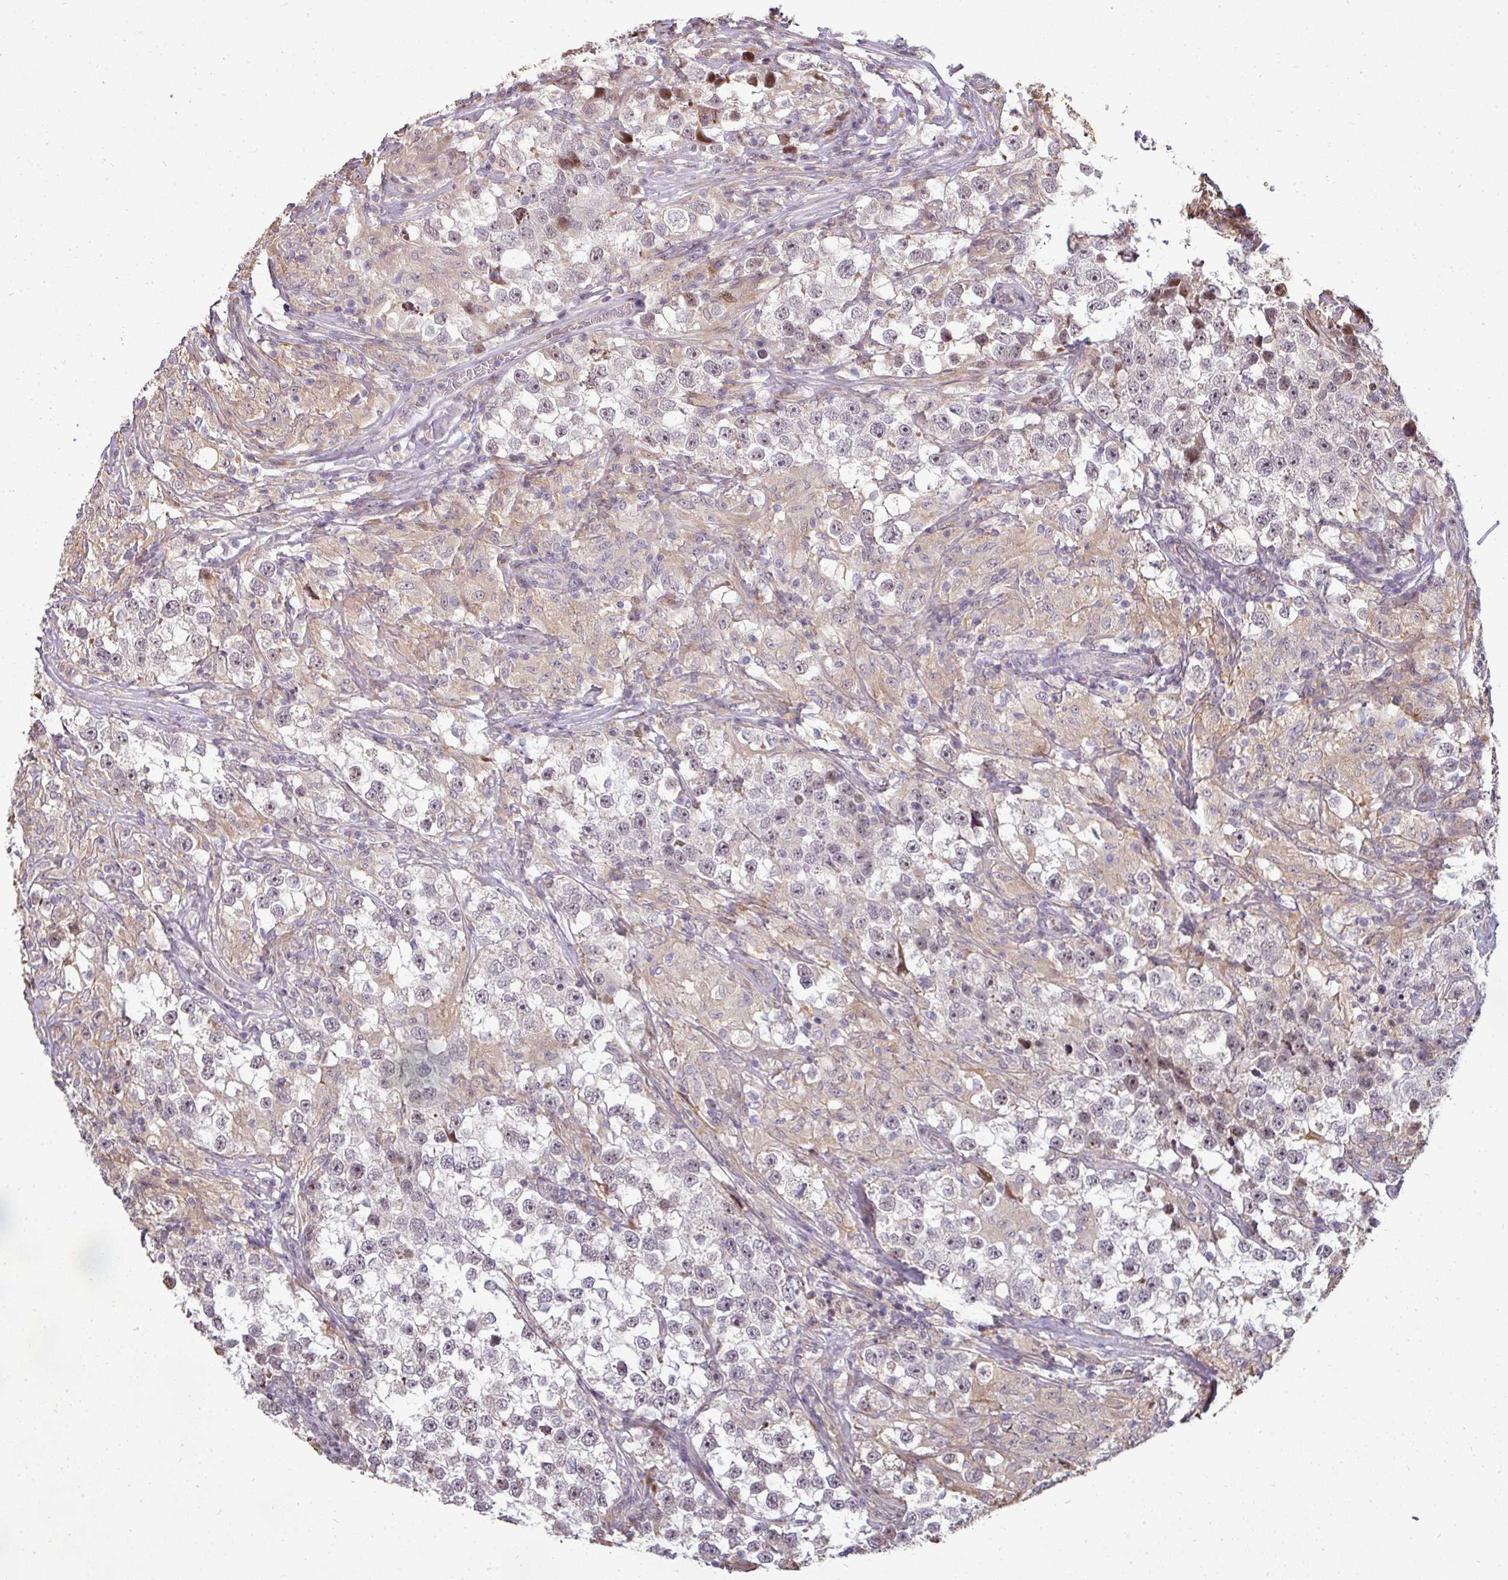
{"staining": {"intensity": "moderate", "quantity": "<25%", "location": "nuclear"}, "tissue": "testis cancer", "cell_type": "Tumor cells", "image_type": "cancer", "snomed": [{"axis": "morphology", "description": "Seminoma, NOS"}, {"axis": "topography", "description": "Testis"}], "caption": "A high-resolution micrograph shows IHC staining of testis seminoma, which displays moderate nuclear expression in approximately <25% of tumor cells.", "gene": "PATZ1", "patient": {"sex": "male", "age": 46}}